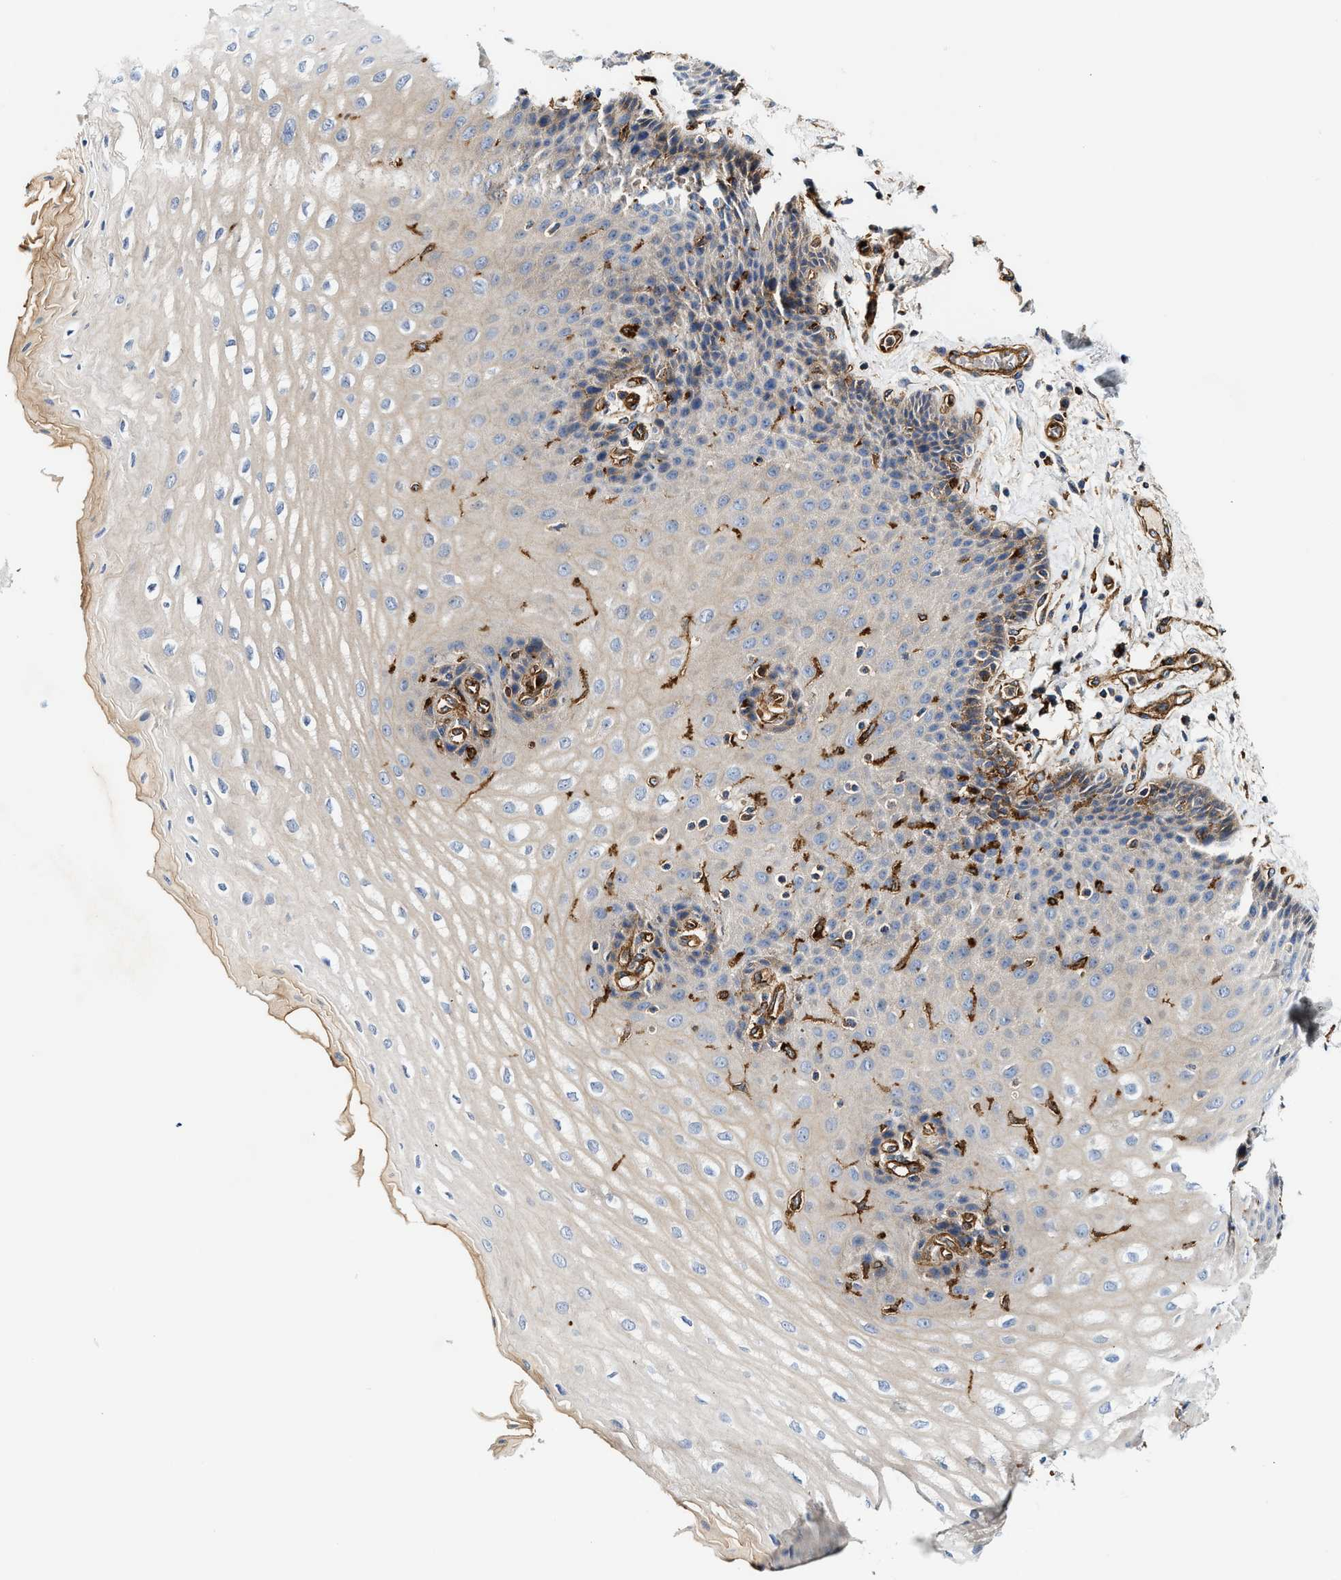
{"staining": {"intensity": "weak", "quantity": "<25%", "location": "cytoplasmic/membranous"}, "tissue": "esophagus", "cell_type": "Squamous epithelial cells", "image_type": "normal", "snomed": [{"axis": "morphology", "description": "Normal tissue, NOS"}, {"axis": "topography", "description": "Esophagus"}], "caption": "Immunohistochemistry micrograph of unremarkable esophagus stained for a protein (brown), which exhibits no expression in squamous epithelial cells.", "gene": "HIP1", "patient": {"sex": "male", "age": 54}}